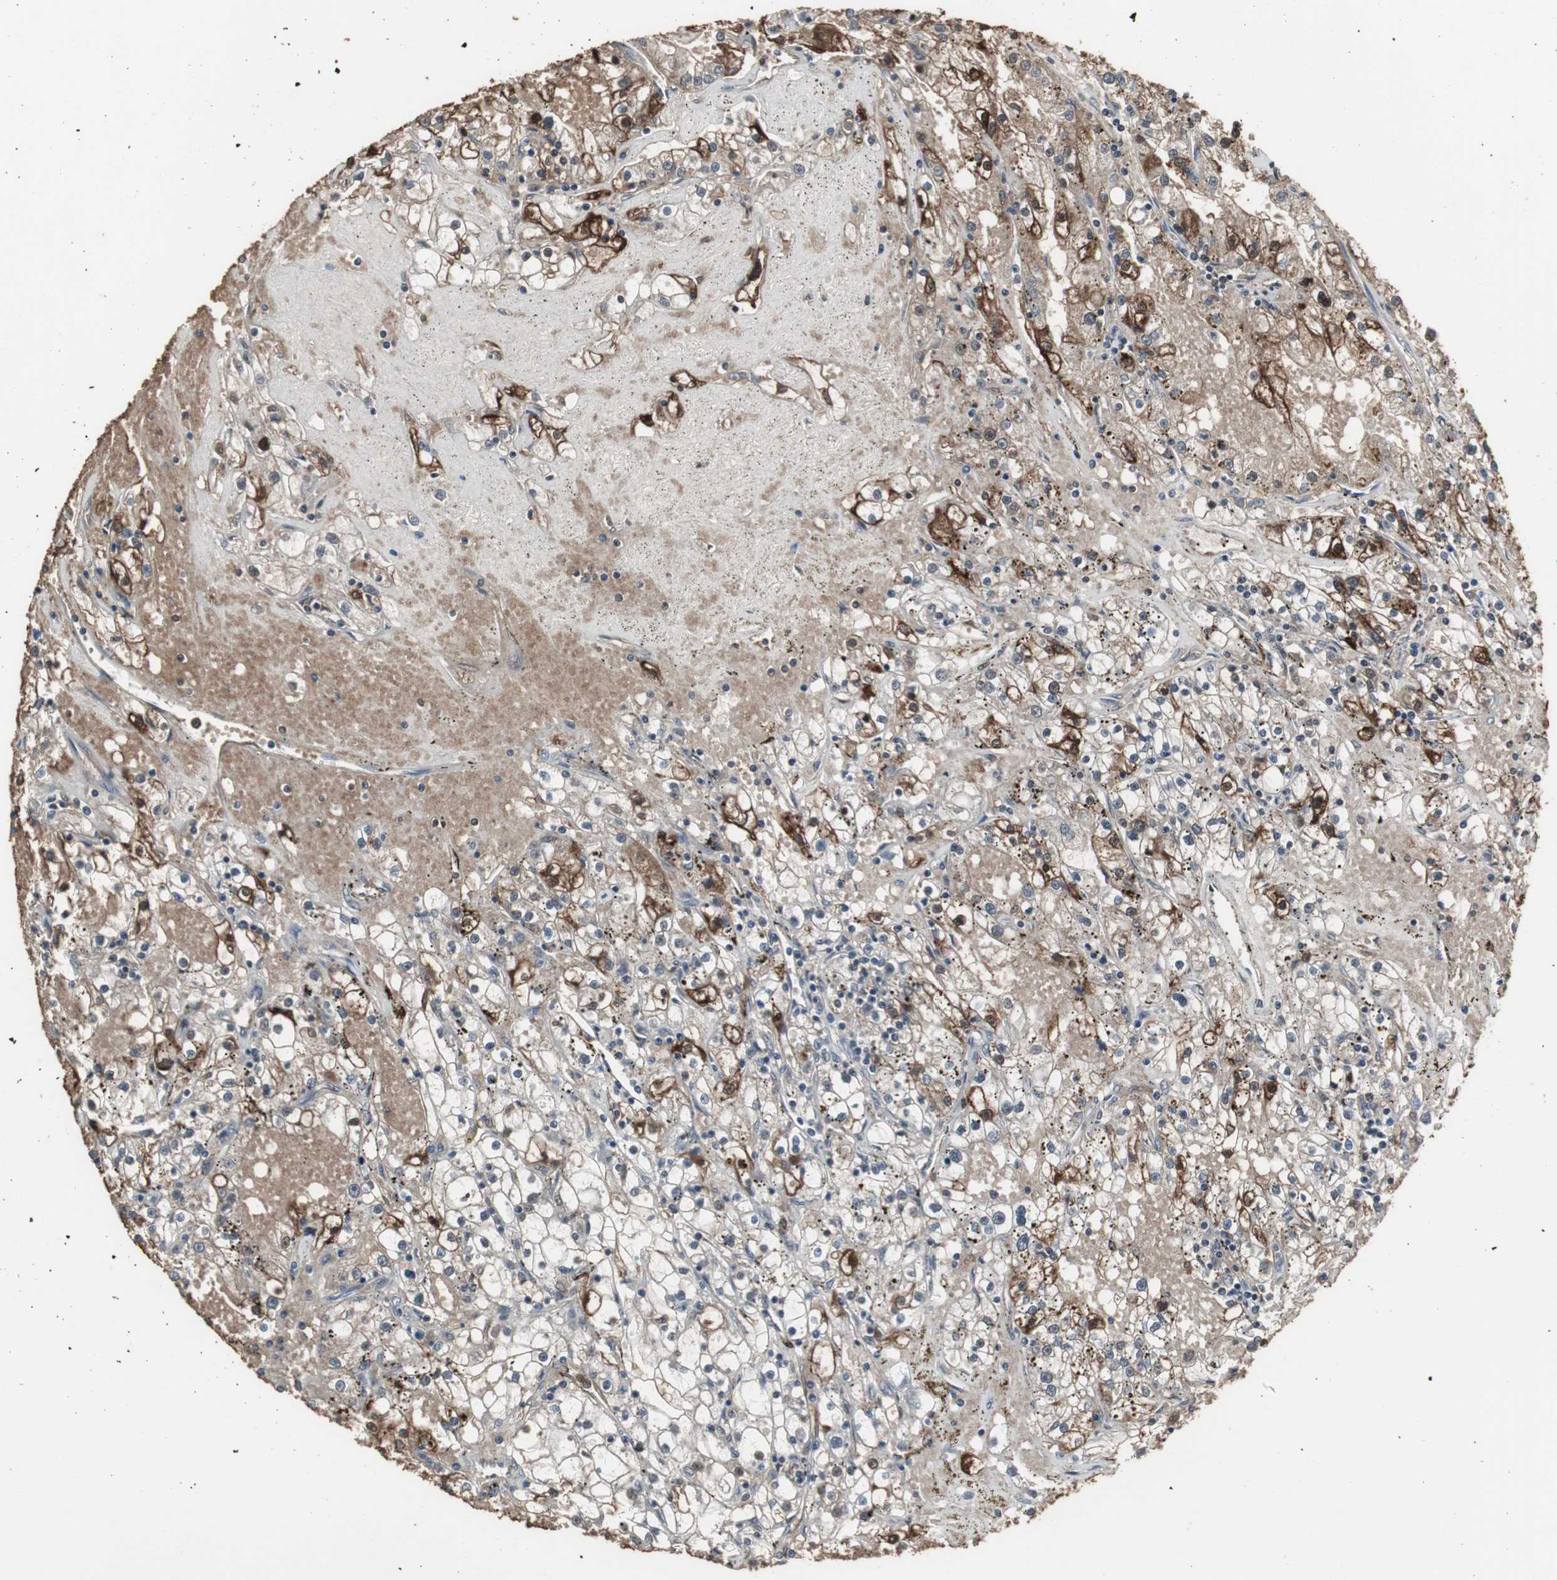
{"staining": {"intensity": "strong", "quantity": "25%-75%", "location": "cytoplasmic/membranous"}, "tissue": "renal cancer", "cell_type": "Tumor cells", "image_type": "cancer", "snomed": [{"axis": "morphology", "description": "Adenocarcinoma, NOS"}, {"axis": "topography", "description": "Kidney"}], "caption": "Immunohistochemistry of renal cancer (adenocarcinoma) exhibits high levels of strong cytoplasmic/membranous staining in approximately 25%-75% of tumor cells. Nuclei are stained in blue.", "gene": "HPRT1", "patient": {"sex": "male", "age": 56}}